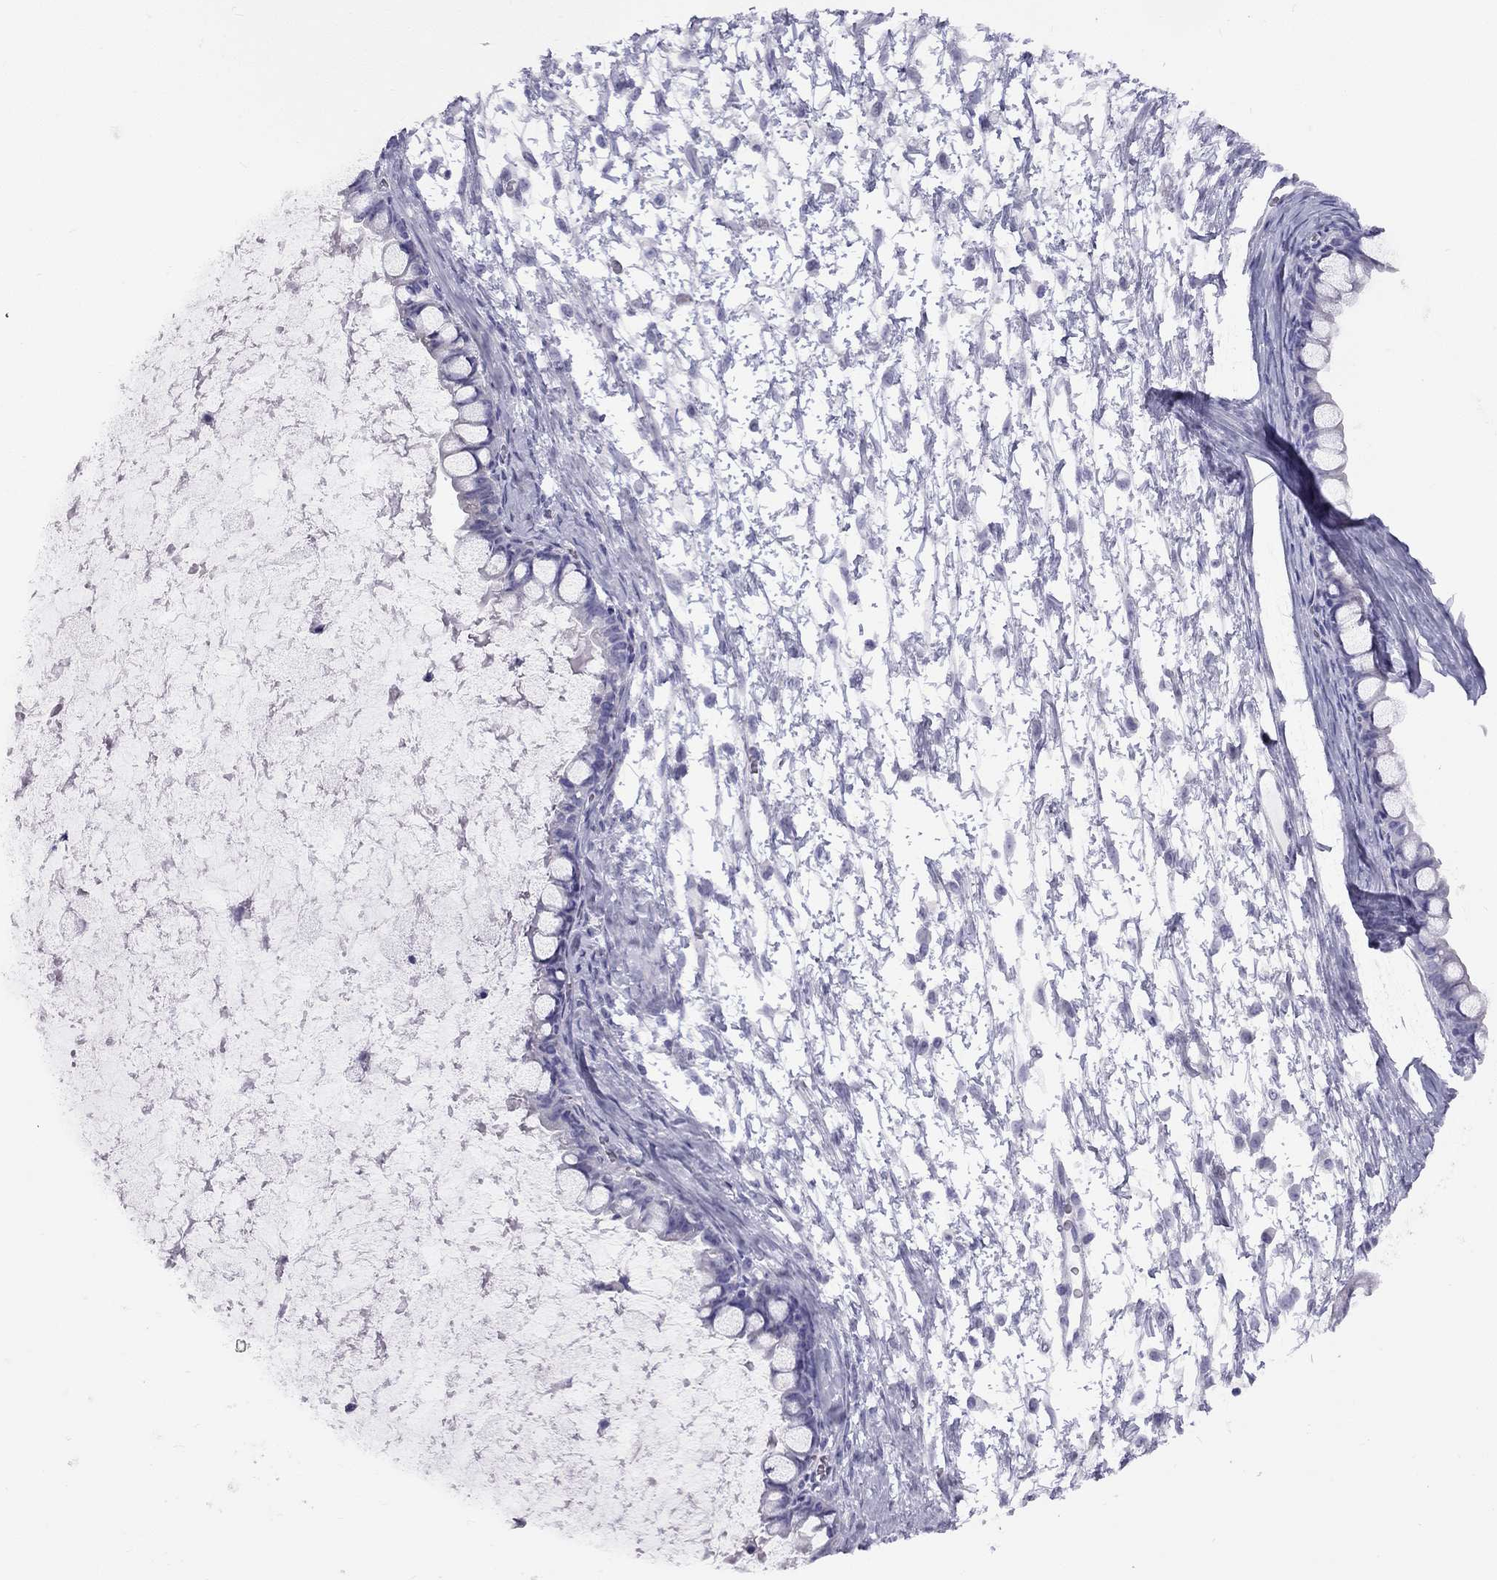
{"staining": {"intensity": "negative", "quantity": "none", "location": "none"}, "tissue": "ovarian cancer", "cell_type": "Tumor cells", "image_type": "cancer", "snomed": [{"axis": "morphology", "description": "Cystadenocarcinoma, mucinous, NOS"}, {"axis": "topography", "description": "Ovary"}], "caption": "The photomicrograph exhibits no staining of tumor cells in ovarian cancer (mucinous cystadenocarcinoma). The staining was performed using DAB (3,3'-diaminobenzidine) to visualize the protein expression in brown, while the nuclei were stained in blue with hematoxylin (Magnification: 20x).", "gene": "FSCN3", "patient": {"sex": "female", "age": 63}}